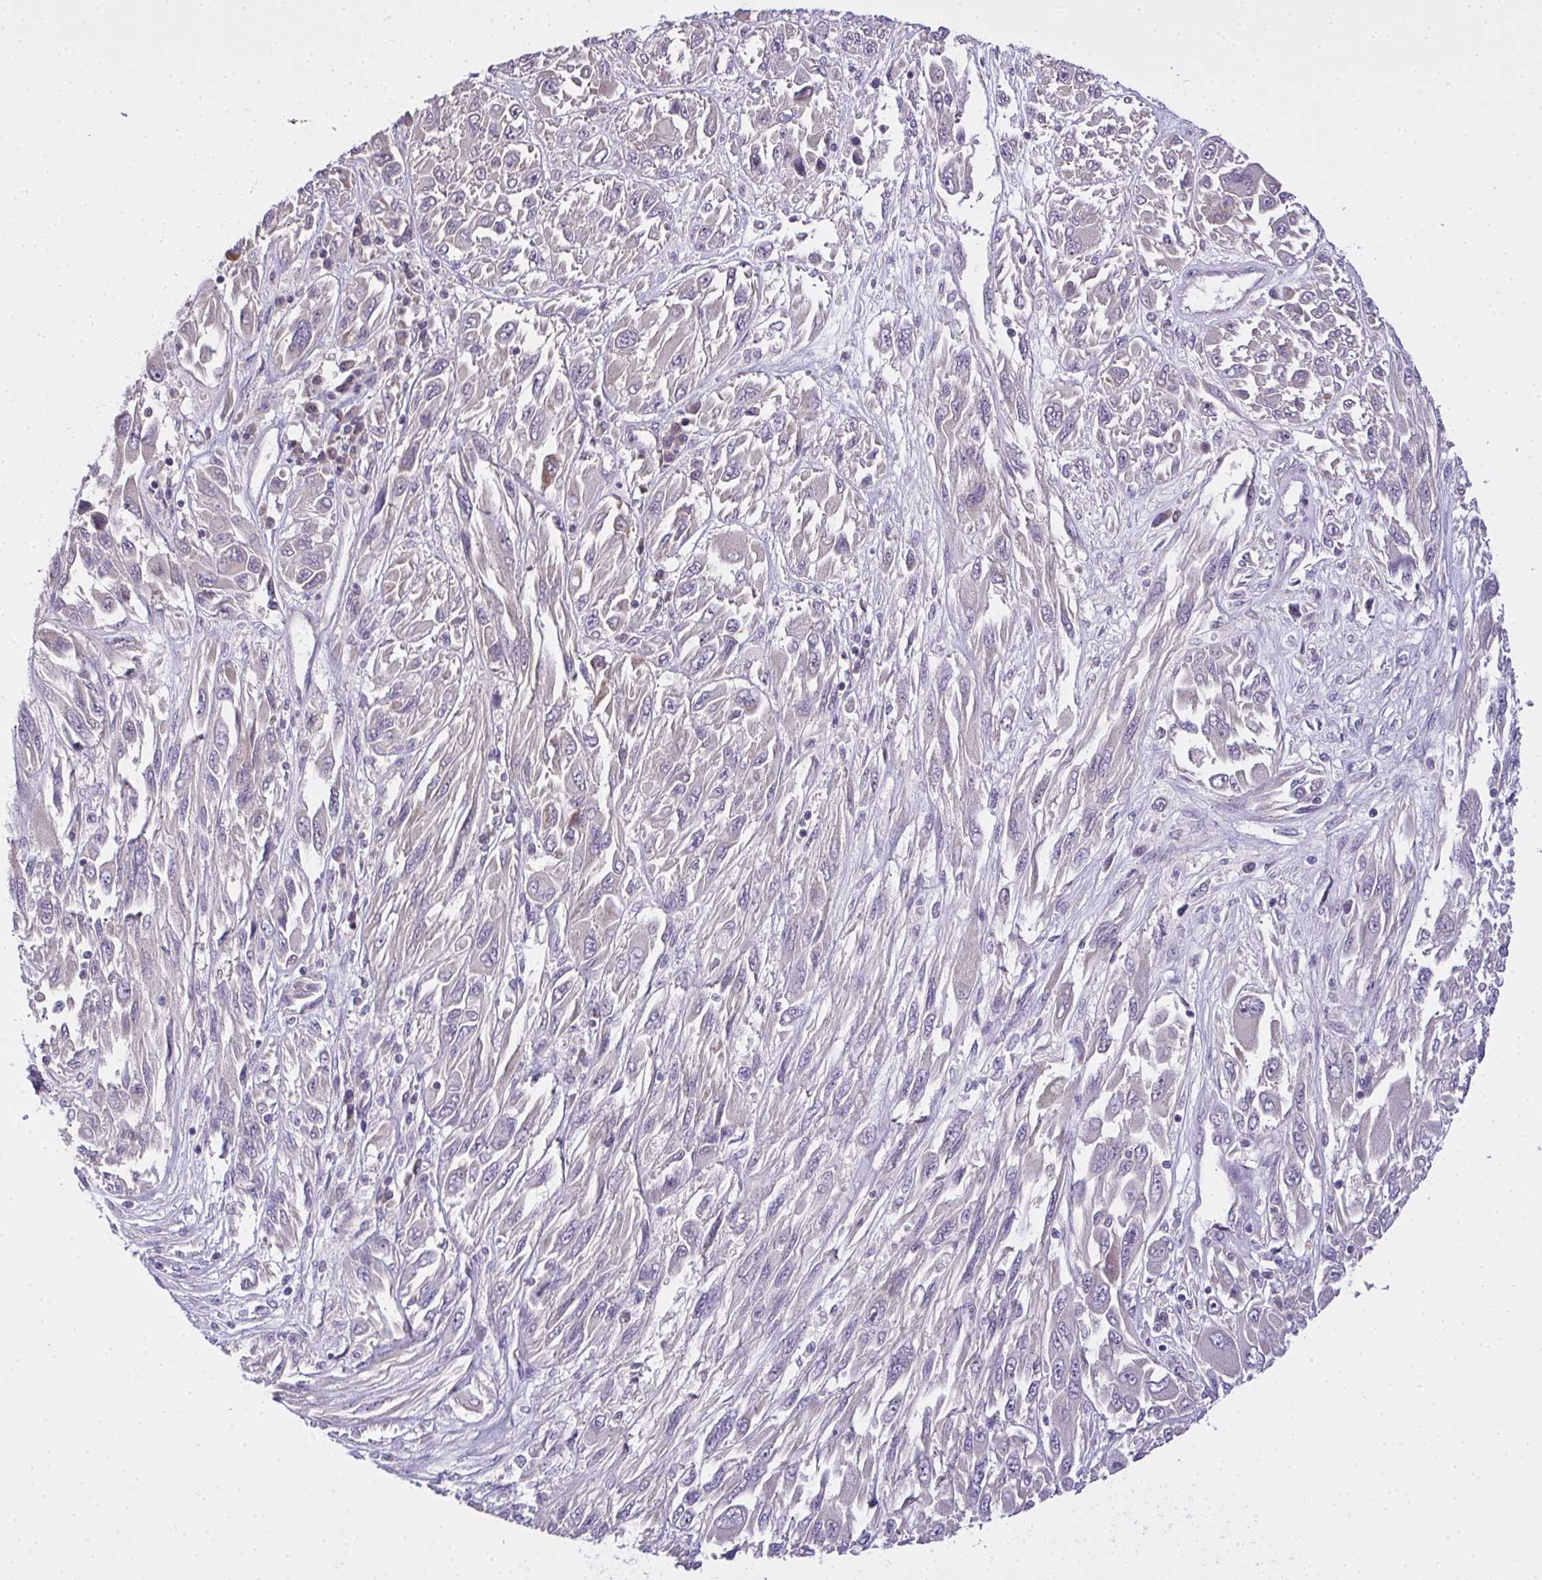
{"staining": {"intensity": "negative", "quantity": "none", "location": "none"}, "tissue": "melanoma", "cell_type": "Tumor cells", "image_type": "cancer", "snomed": [{"axis": "morphology", "description": "Malignant melanoma, NOS"}, {"axis": "topography", "description": "Skin"}], "caption": "An immunohistochemistry (IHC) photomicrograph of melanoma is shown. There is no staining in tumor cells of melanoma.", "gene": "NT5C1A", "patient": {"sex": "female", "age": 91}}